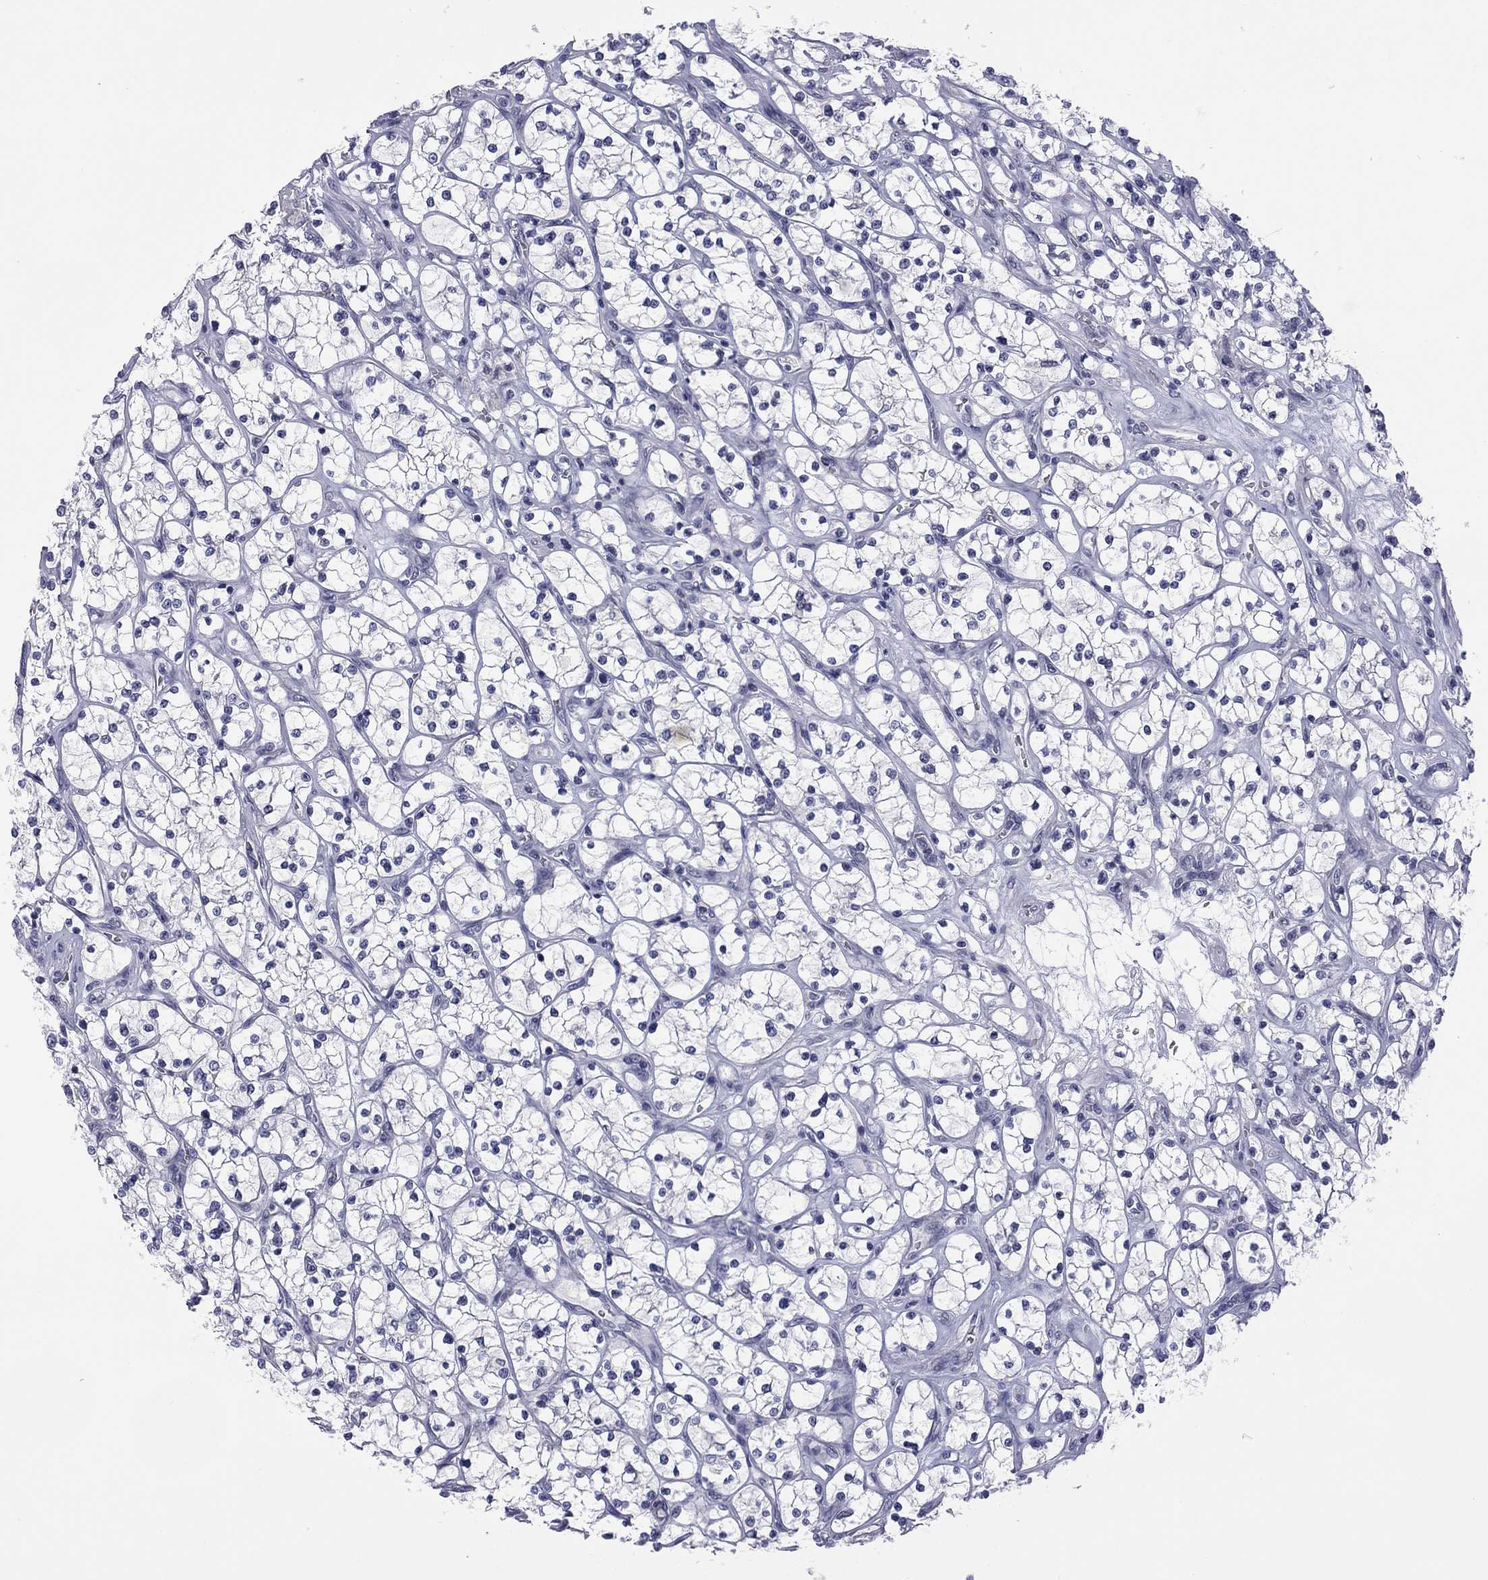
{"staining": {"intensity": "negative", "quantity": "none", "location": "none"}, "tissue": "renal cancer", "cell_type": "Tumor cells", "image_type": "cancer", "snomed": [{"axis": "morphology", "description": "Adenocarcinoma, NOS"}, {"axis": "topography", "description": "Kidney"}], "caption": "IHC histopathology image of neoplastic tissue: human renal cancer stained with DAB (3,3'-diaminobenzidine) shows no significant protein staining in tumor cells.", "gene": "POU5F2", "patient": {"sex": "female", "age": 64}}